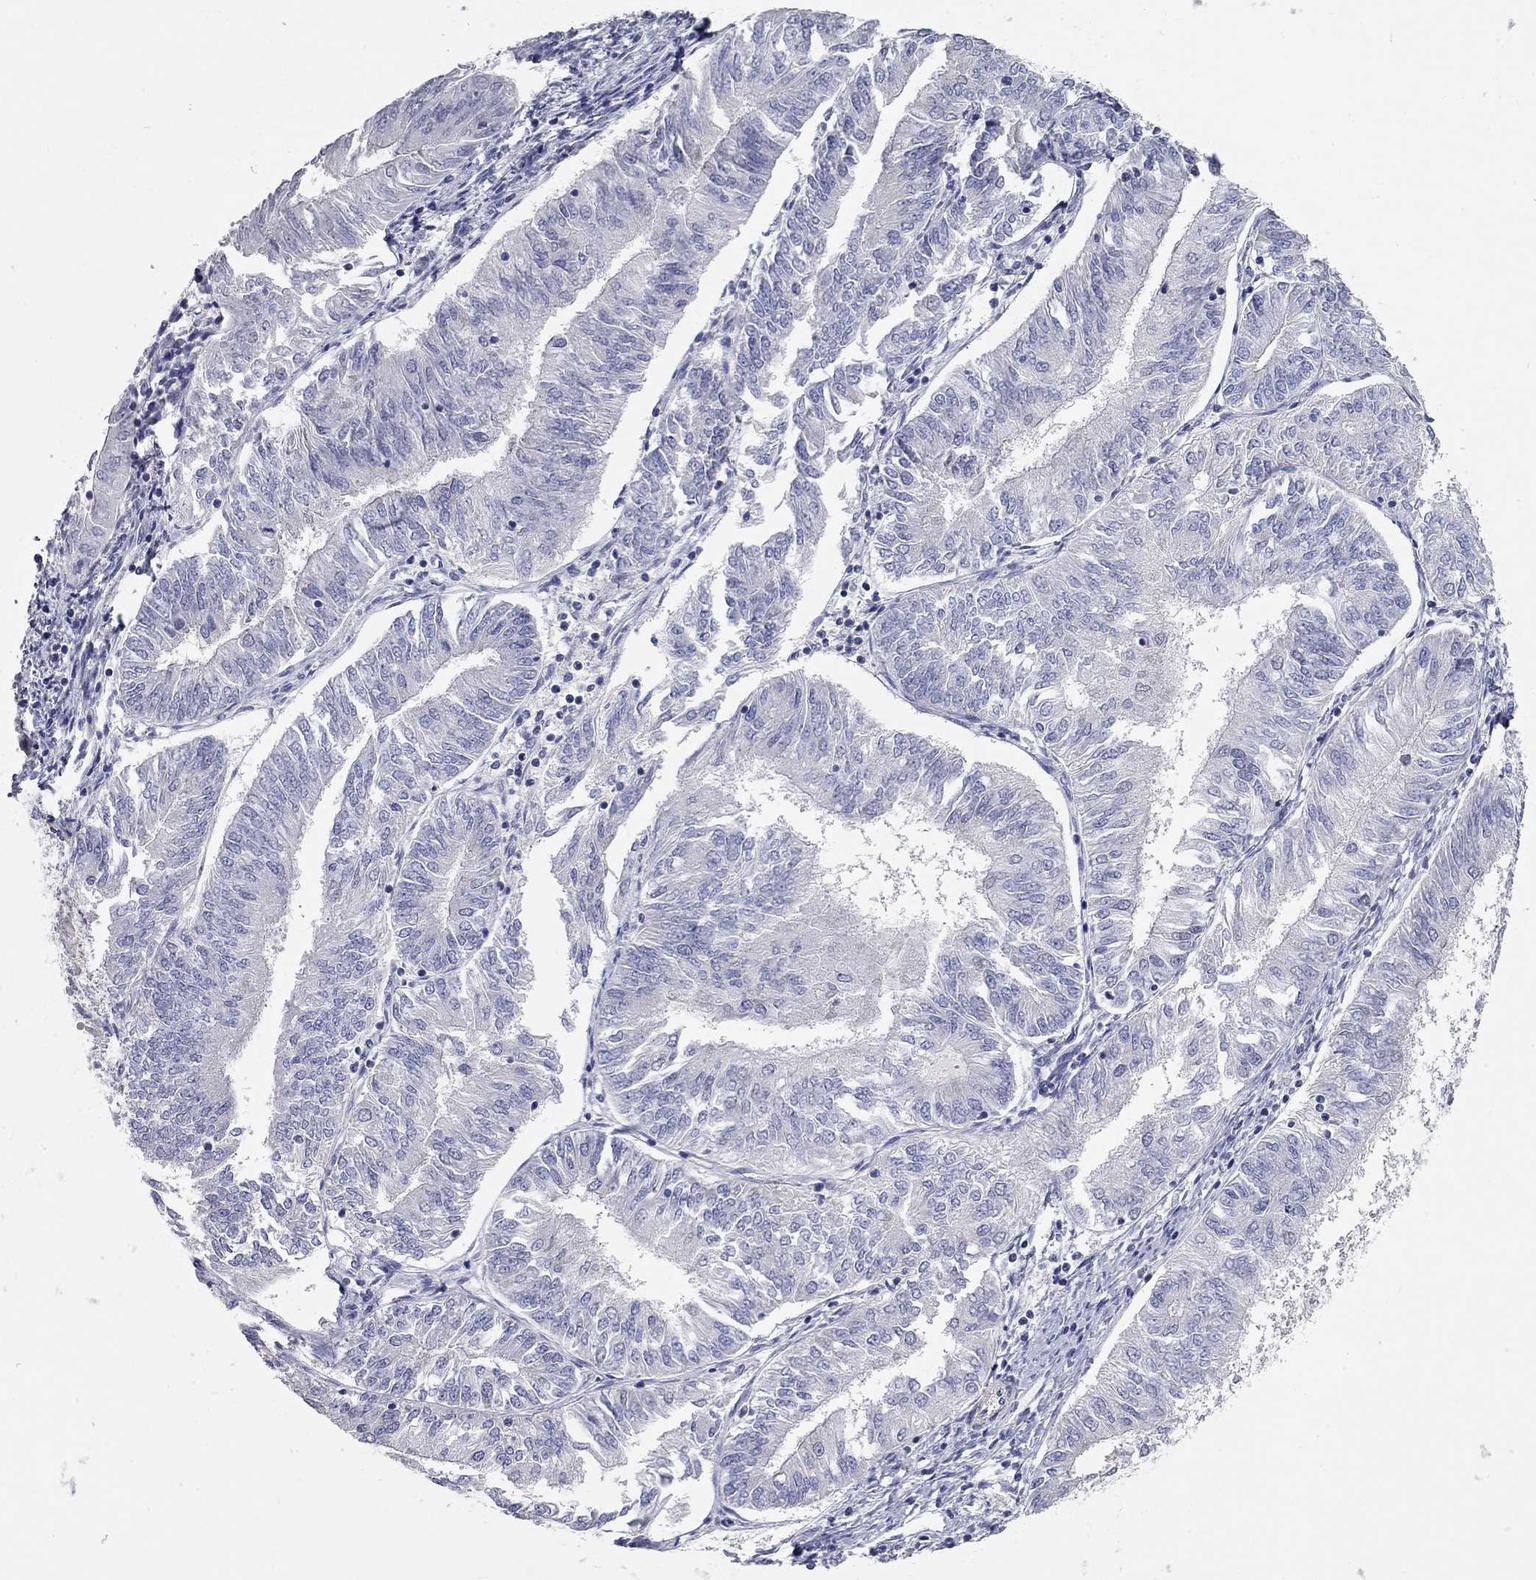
{"staining": {"intensity": "negative", "quantity": "none", "location": "none"}, "tissue": "endometrial cancer", "cell_type": "Tumor cells", "image_type": "cancer", "snomed": [{"axis": "morphology", "description": "Adenocarcinoma, NOS"}, {"axis": "topography", "description": "Endometrium"}], "caption": "Endometrial adenocarcinoma was stained to show a protein in brown. There is no significant positivity in tumor cells. Brightfield microscopy of IHC stained with DAB (3,3'-diaminobenzidine) (brown) and hematoxylin (blue), captured at high magnification.", "gene": "CFAP161", "patient": {"sex": "female", "age": 58}}